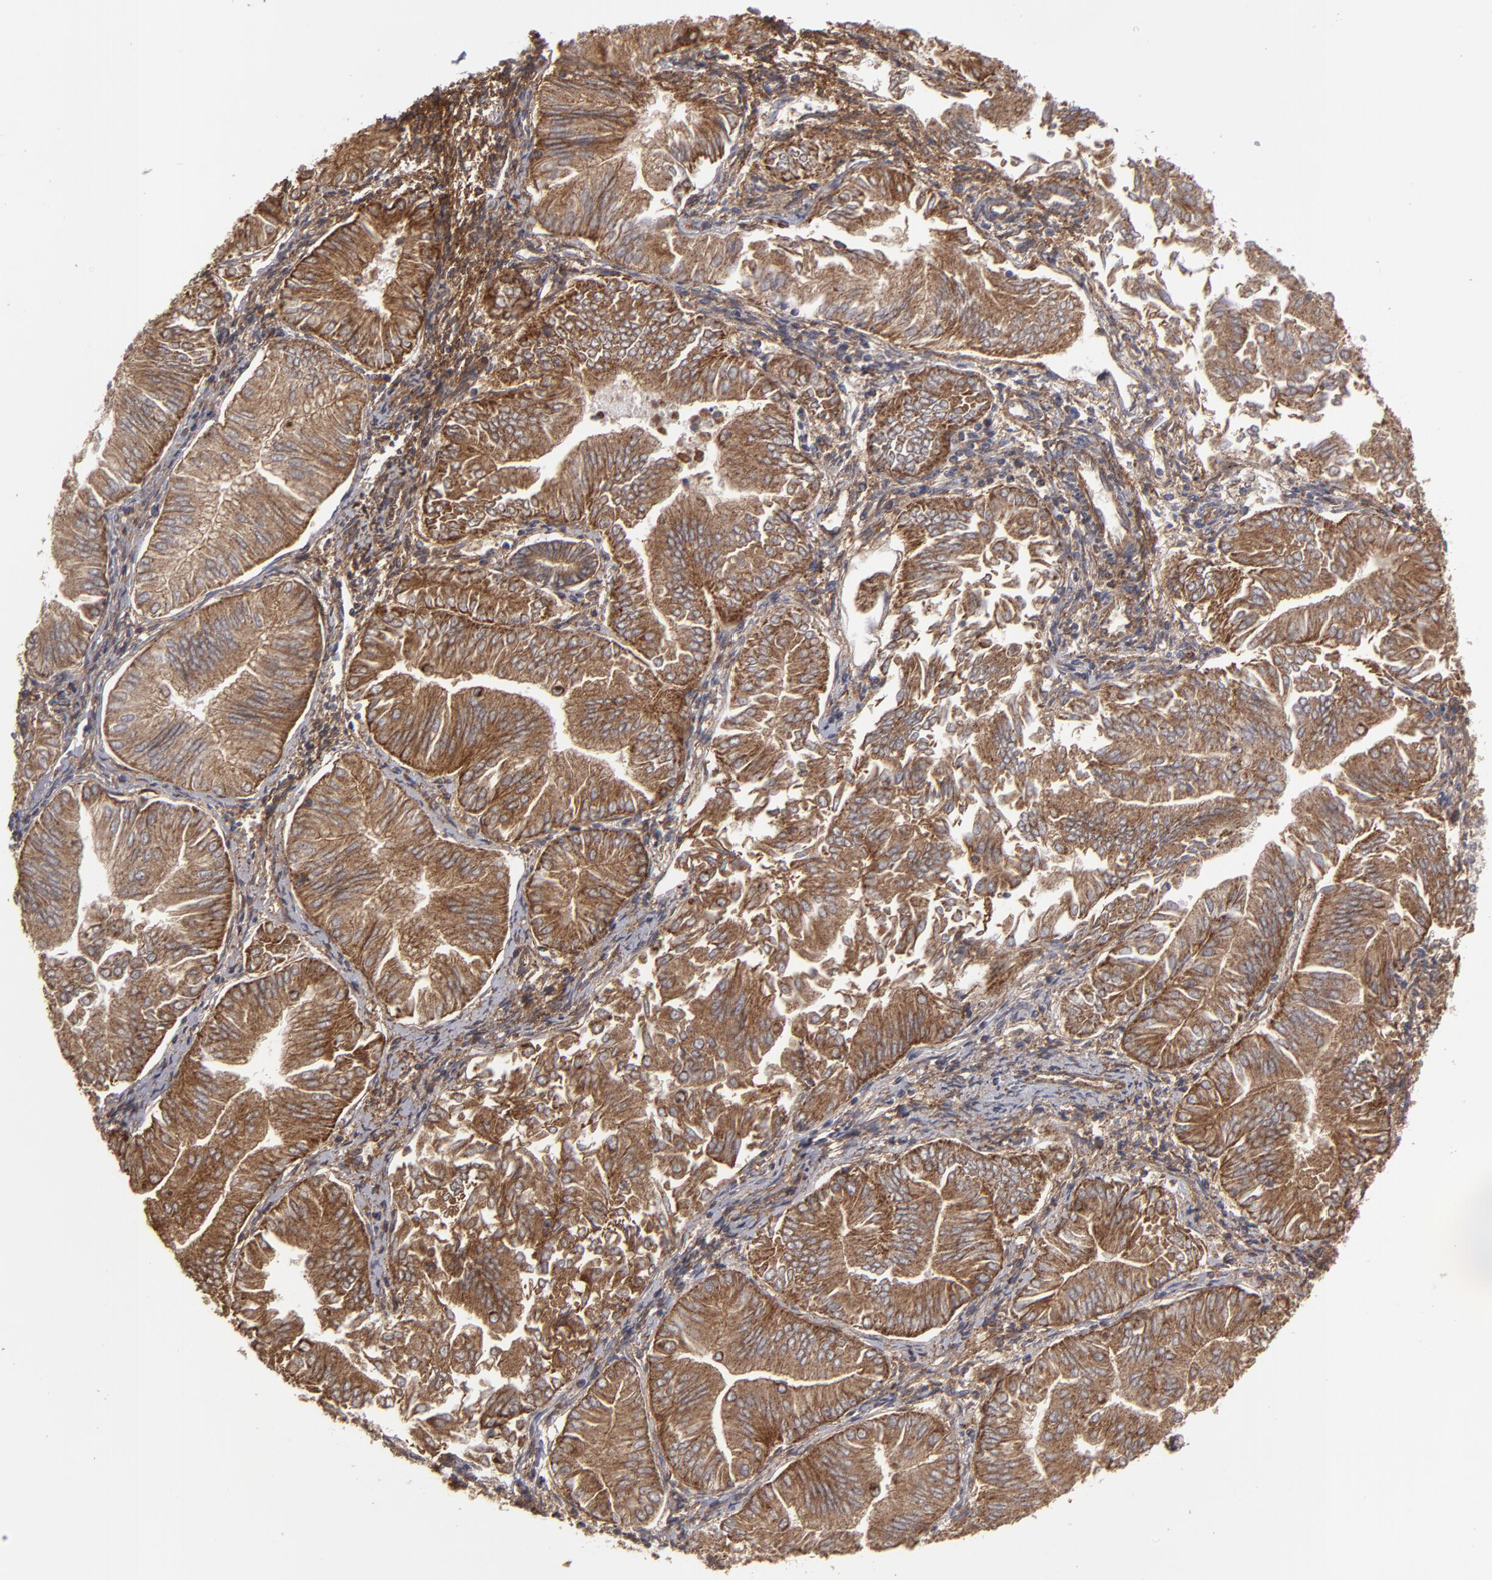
{"staining": {"intensity": "strong", "quantity": ">75%", "location": "cytoplasmic/membranous"}, "tissue": "endometrial cancer", "cell_type": "Tumor cells", "image_type": "cancer", "snomed": [{"axis": "morphology", "description": "Adenocarcinoma, NOS"}, {"axis": "topography", "description": "Endometrium"}], "caption": "Human endometrial cancer (adenocarcinoma) stained with a brown dye reveals strong cytoplasmic/membranous positive staining in about >75% of tumor cells.", "gene": "ITGB5", "patient": {"sex": "female", "age": 53}}